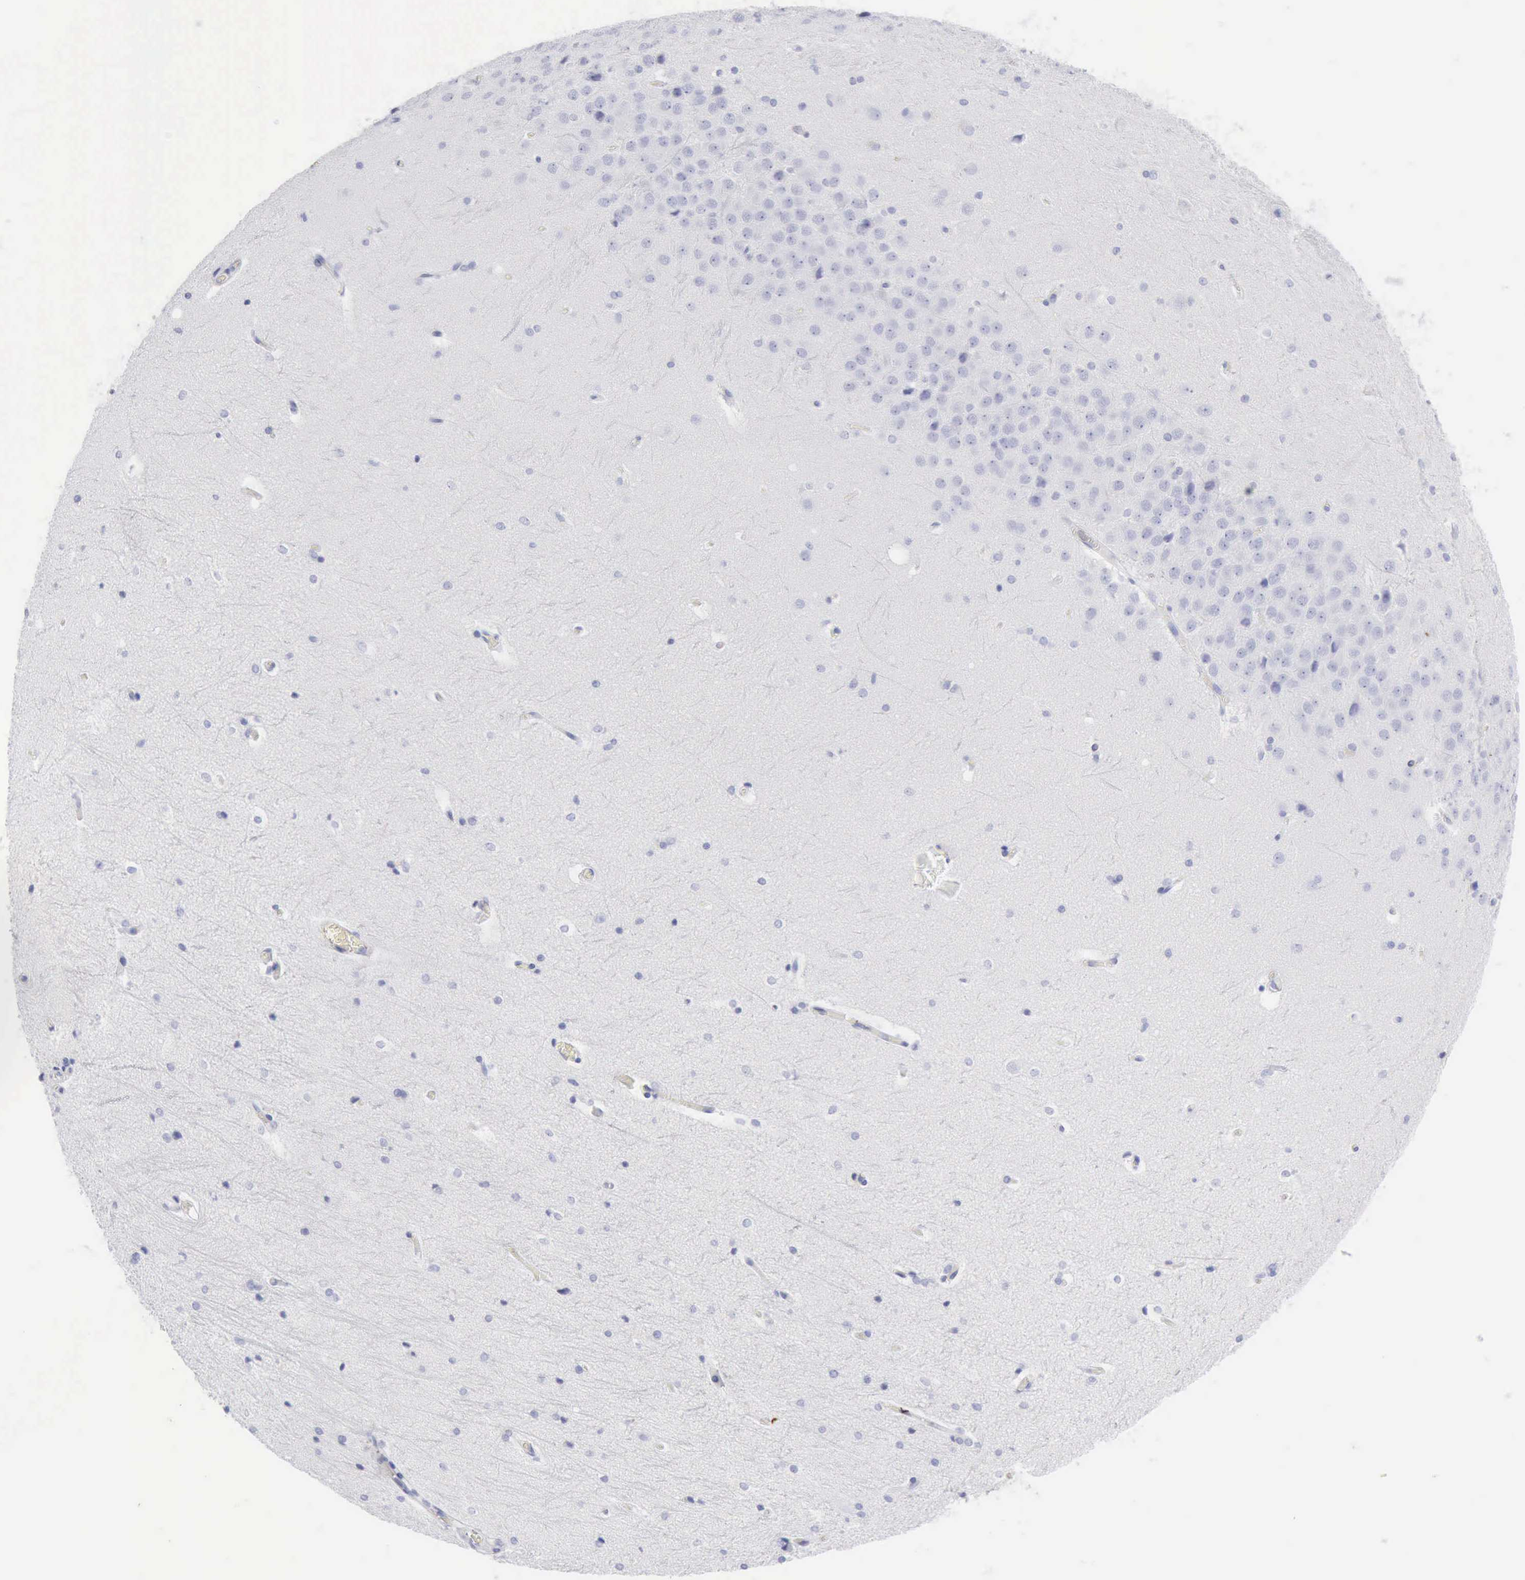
{"staining": {"intensity": "negative", "quantity": "none", "location": "none"}, "tissue": "hippocampus", "cell_type": "Glial cells", "image_type": "normal", "snomed": [{"axis": "morphology", "description": "Normal tissue, NOS"}, {"axis": "topography", "description": "Hippocampus"}], "caption": "DAB (3,3'-diaminobenzidine) immunohistochemical staining of unremarkable human hippocampus shows no significant expression in glial cells. The staining was performed using DAB (3,3'-diaminobenzidine) to visualize the protein expression in brown, while the nuclei were stained in blue with hematoxylin (Magnification: 20x).", "gene": "KRT5", "patient": {"sex": "female", "age": 19}}